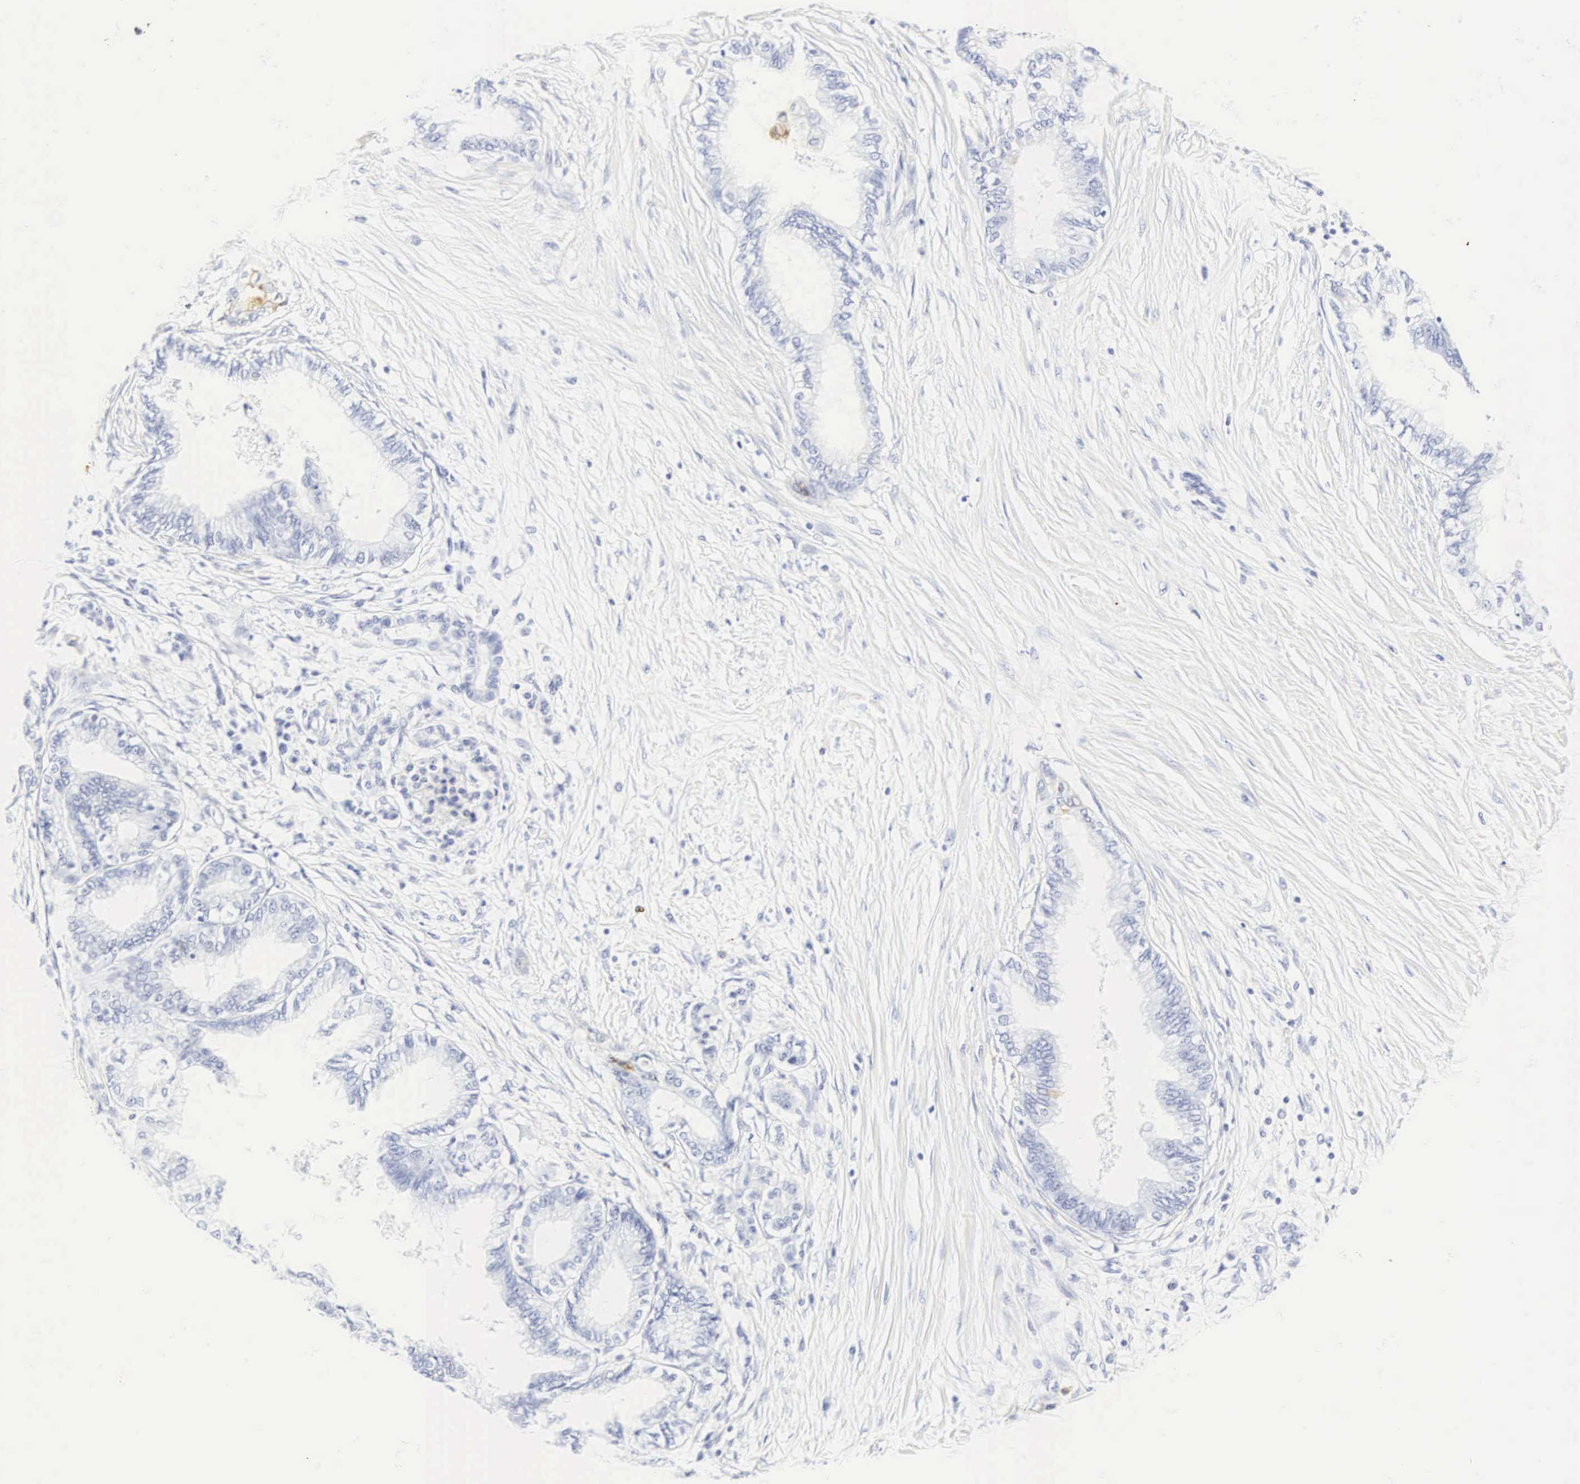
{"staining": {"intensity": "negative", "quantity": "none", "location": "none"}, "tissue": "pancreatic cancer", "cell_type": "Tumor cells", "image_type": "cancer", "snomed": [{"axis": "morphology", "description": "Adenocarcinoma, NOS"}, {"axis": "topography", "description": "Pancreas"}], "caption": "This is an IHC image of pancreatic adenocarcinoma. There is no expression in tumor cells.", "gene": "CGB3", "patient": {"sex": "female", "age": 64}}